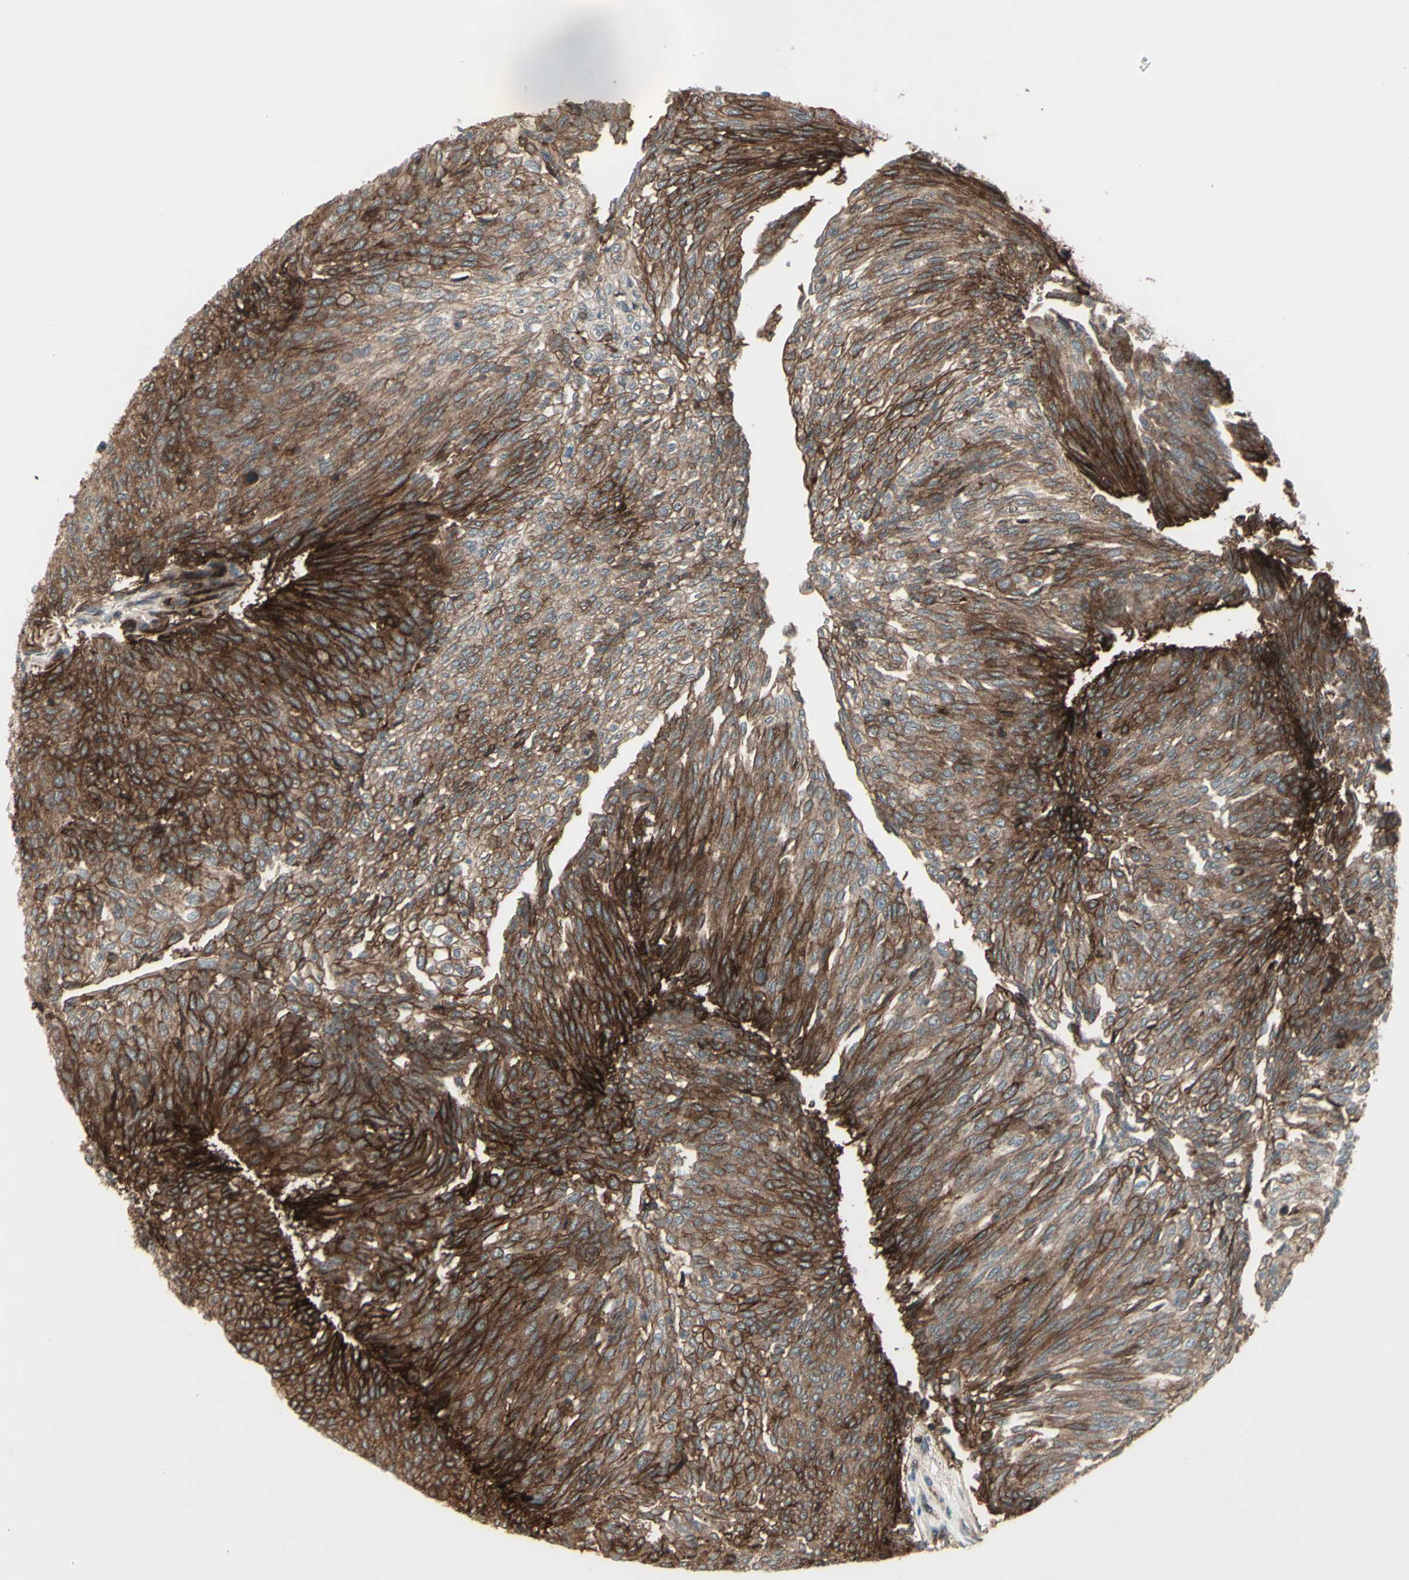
{"staining": {"intensity": "strong", "quantity": ">75%", "location": "cytoplasmic/membranous"}, "tissue": "urothelial cancer", "cell_type": "Tumor cells", "image_type": "cancer", "snomed": [{"axis": "morphology", "description": "Urothelial carcinoma, Low grade"}, {"axis": "topography", "description": "Urinary bladder"}], "caption": "High-power microscopy captured an immunohistochemistry (IHC) image of urothelial cancer, revealing strong cytoplasmic/membranous expression in about >75% of tumor cells.", "gene": "FXYD5", "patient": {"sex": "female", "age": 79}}